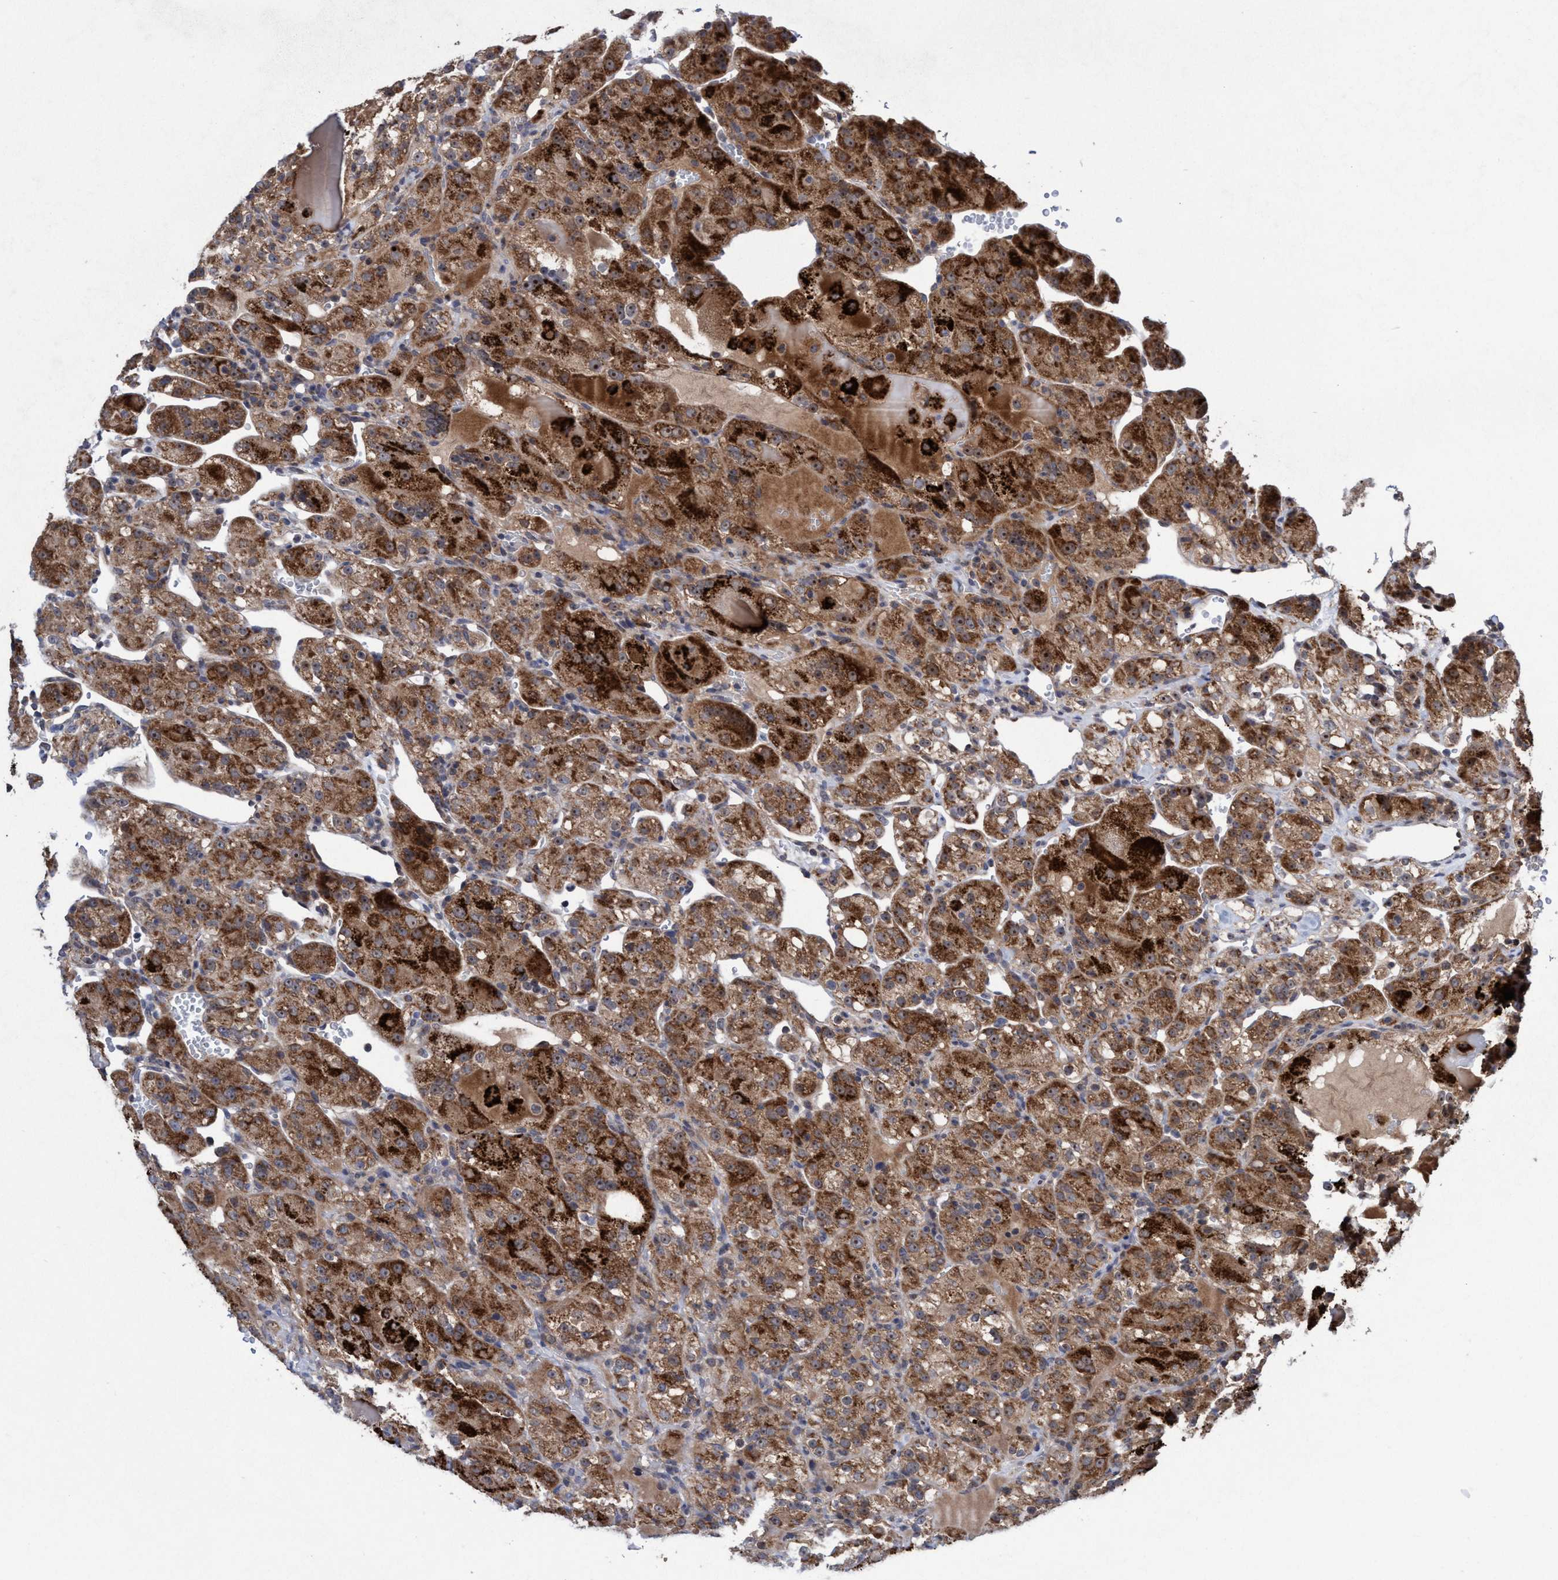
{"staining": {"intensity": "strong", "quantity": ">75%", "location": "cytoplasmic/membranous,nuclear"}, "tissue": "renal cancer", "cell_type": "Tumor cells", "image_type": "cancer", "snomed": [{"axis": "morphology", "description": "Normal tissue, NOS"}, {"axis": "morphology", "description": "Adenocarcinoma, NOS"}, {"axis": "topography", "description": "Kidney"}], "caption": "Adenocarcinoma (renal) stained with immunohistochemistry exhibits strong cytoplasmic/membranous and nuclear positivity in about >75% of tumor cells. (brown staining indicates protein expression, while blue staining denotes nuclei).", "gene": "P2RY14", "patient": {"sex": "male", "age": 61}}